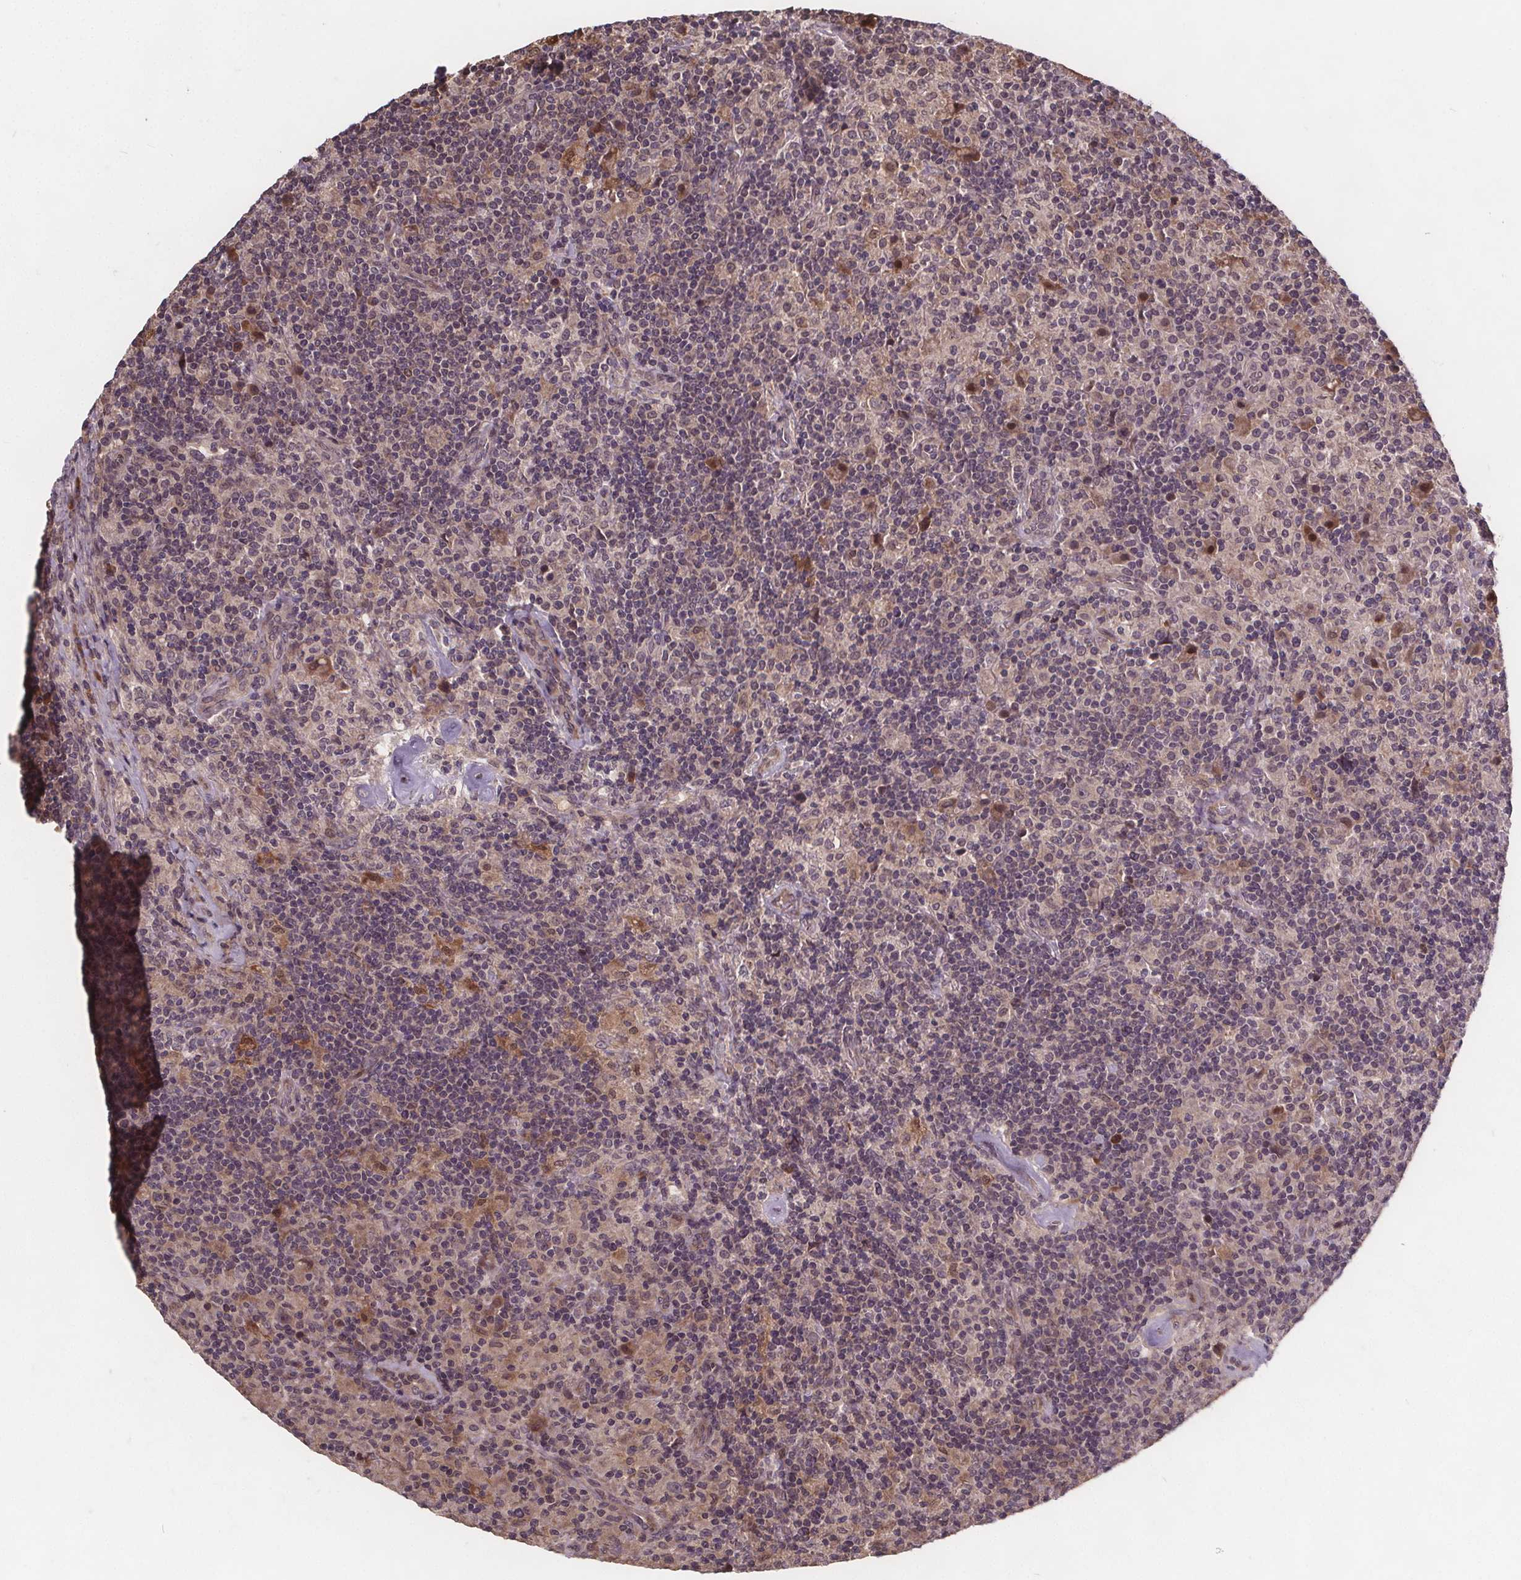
{"staining": {"intensity": "negative", "quantity": "none", "location": "none"}, "tissue": "lymphoma", "cell_type": "Tumor cells", "image_type": "cancer", "snomed": [{"axis": "morphology", "description": "Hodgkin's disease, NOS"}, {"axis": "topography", "description": "Lymph node"}], "caption": "A high-resolution image shows immunohistochemistry (IHC) staining of Hodgkin's disease, which exhibits no significant staining in tumor cells.", "gene": "USP9X", "patient": {"sex": "male", "age": 70}}